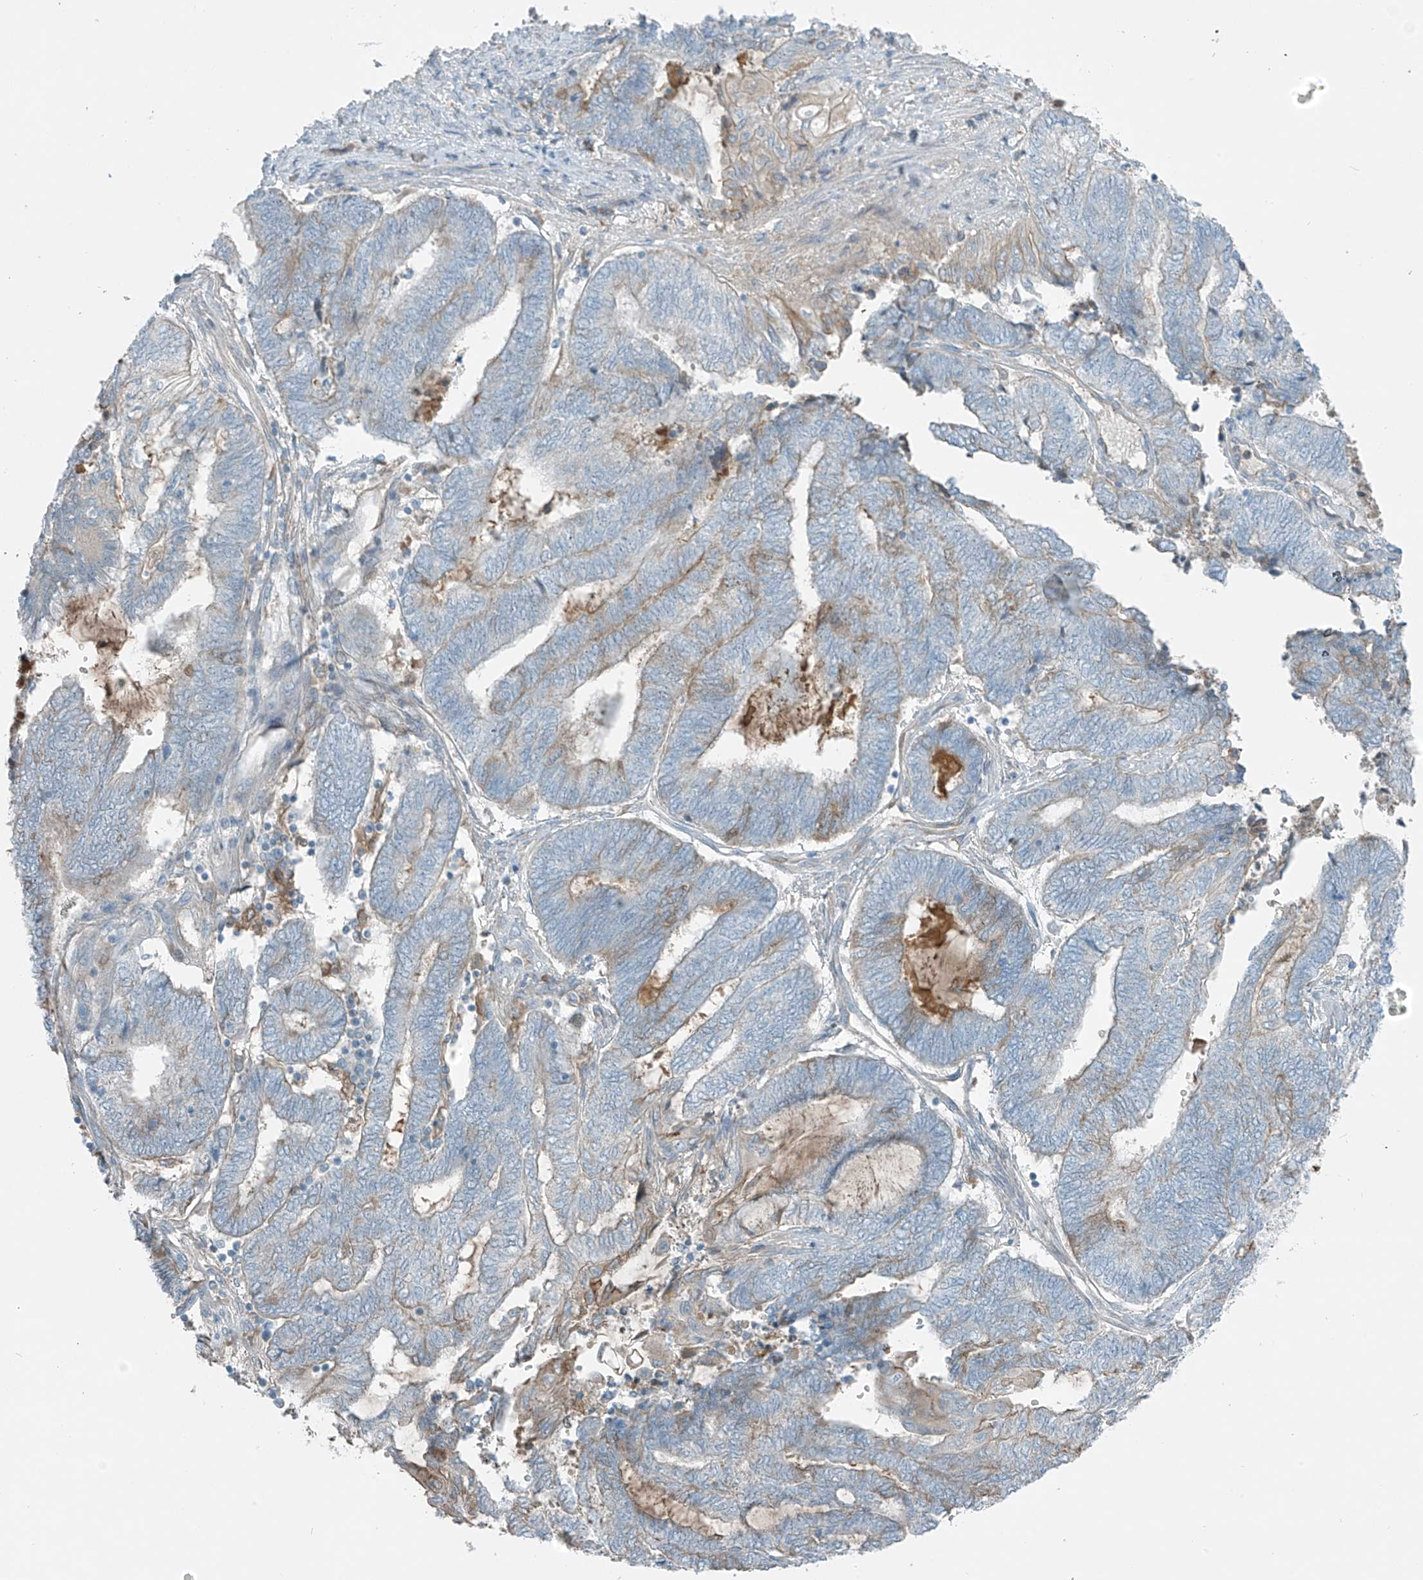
{"staining": {"intensity": "weak", "quantity": "<25%", "location": "cytoplasmic/membranous"}, "tissue": "endometrial cancer", "cell_type": "Tumor cells", "image_type": "cancer", "snomed": [{"axis": "morphology", "description": "Adenocarcinoma, NOS"}, {"axis": "topography", "description": "Uterus"}, {"axis": "topography", "description": "Endometrium"}], "caption": "Immunohistochemistry (IHC) of human endometrial adenocarcinoma reveals no staining in tumor cells.", "gene": "FAM131C", "patient": {"sex": "female", "age": 70}}